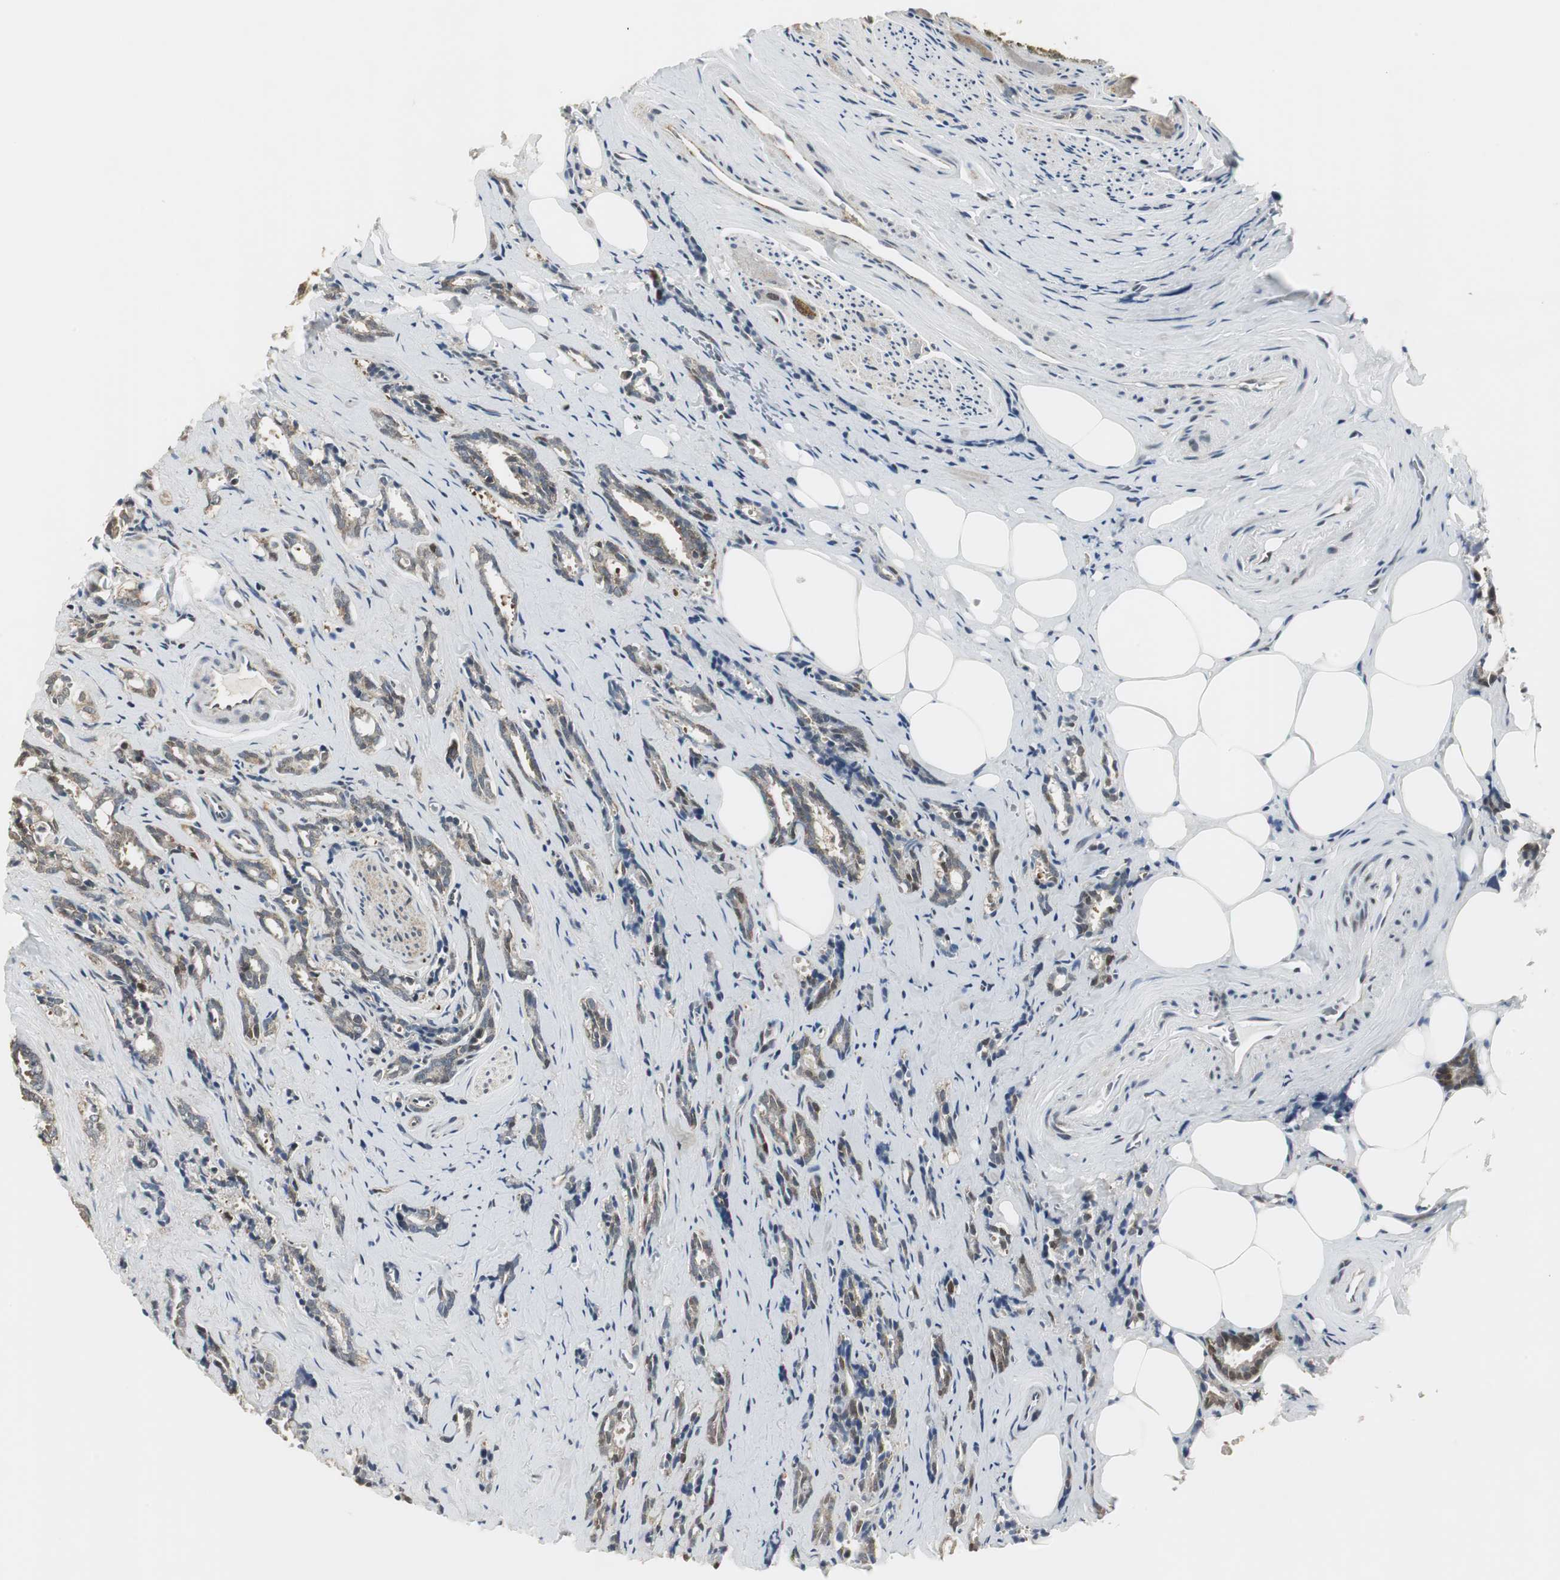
{"staining": {"intensity": "moderate", "quantity": ">75%", "location": "cytoplasmic/membranous"}, "tissue": "prostate cancer", "cell_type": "Tumor cells", "image_type": "cancer", "snomed": [{"axis": "morphology", "description": "Adenocarcinoma, High grade"}, {"axis": "topography", "description": "Prostate"}], "caption": "A brown stain shows moderate cytoplasmic/membranous positivity of a protein in prostate cancer tumor cells. (IHC, brightfield microscopy, high magnification).", "gene": "CCT5", "patient": {"sex": "male", "age": 67}}